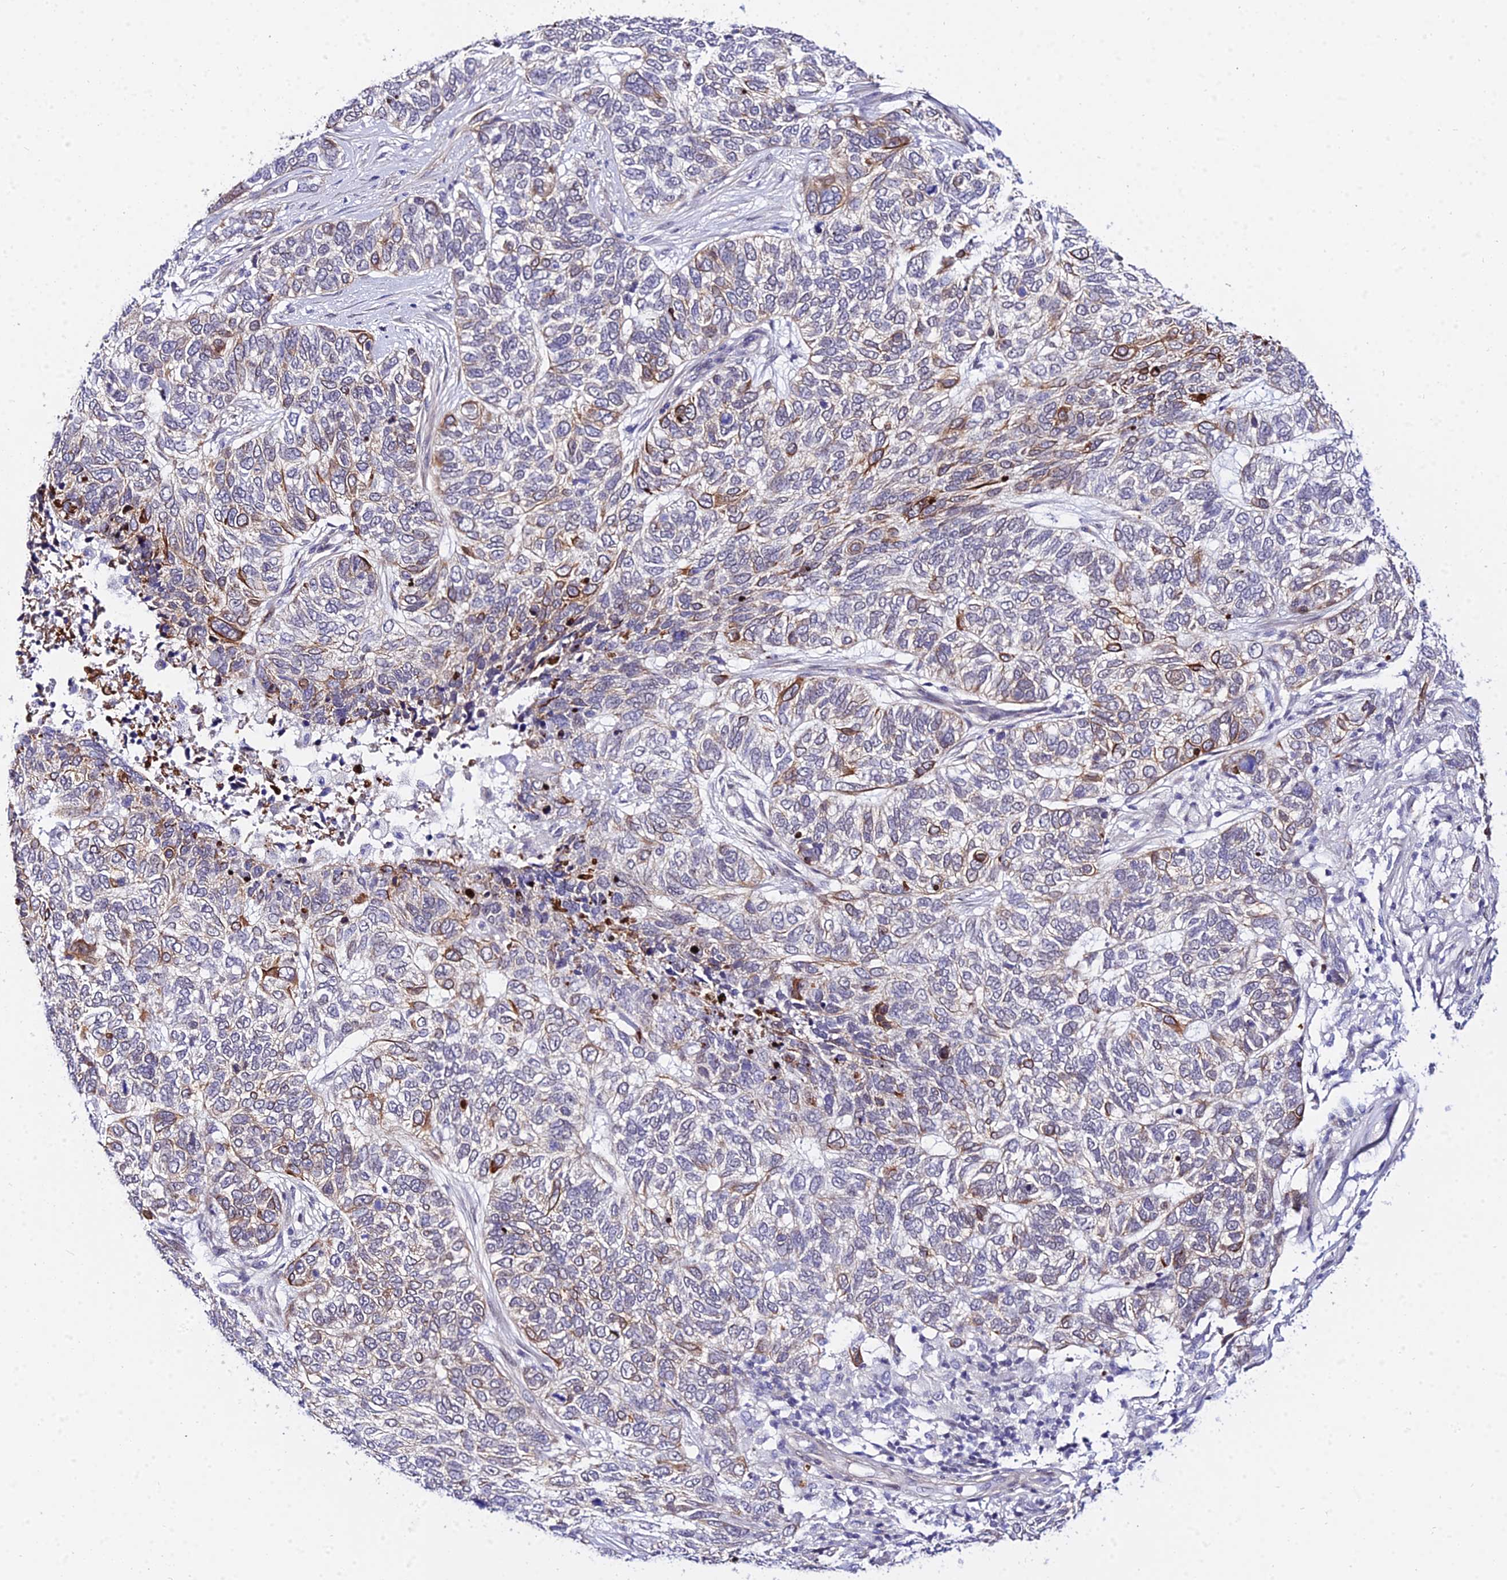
{"staining": {"intensity": "moderate", "quantity": "<25%", "location": "cytoplasmic/membranous"}, "tissue": "skin cancer", "cell_type": "Tumor cells", "image_type": "cancer", "snomed": [{"axis": "morphology", "description": "Basal cell carcinoma"}, {"axis": "topography", "description": "Skin"}], "caption": "There is low levels of moderate cytoplasmic/membranous positivity in tumor cells of skin cancer (basal cell carcinoma), as demonstrated by immunohistochemical staining (brown color).", "gene": "ZNF628", "patient": {"sex": "female", "age": 65}}